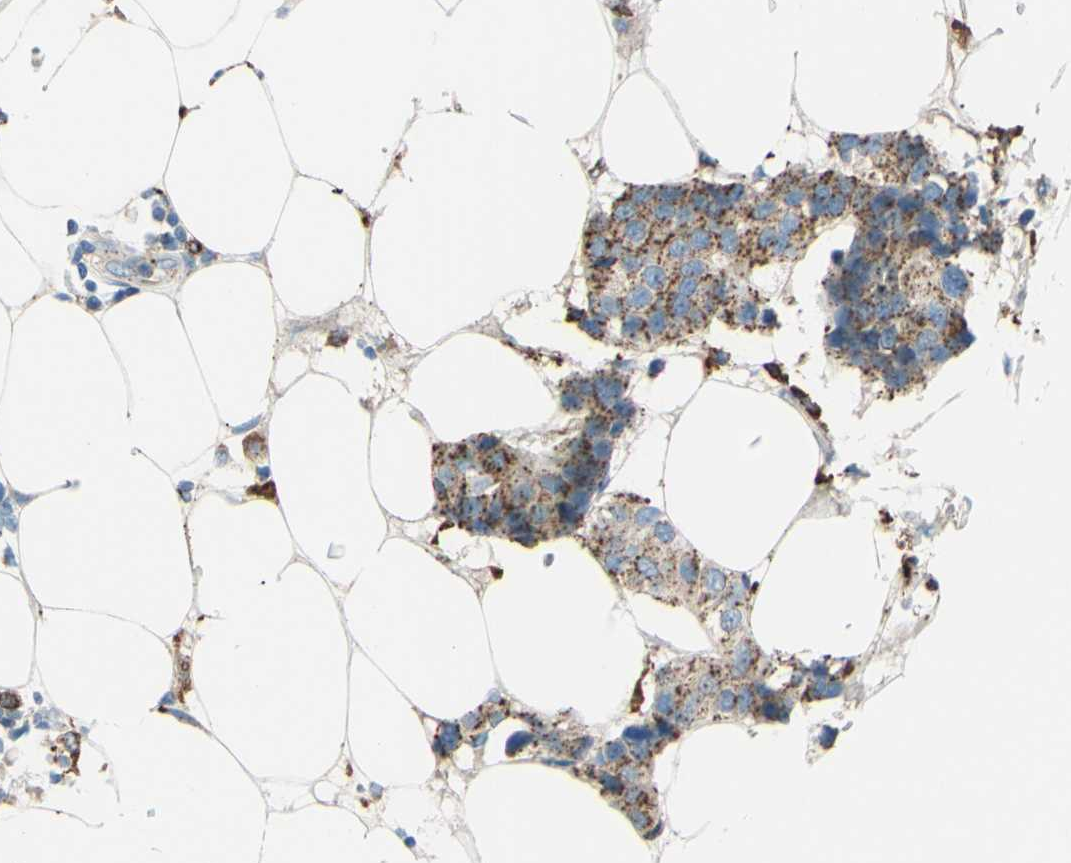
{"staining": {"intensity": "strong", "quantity": ">75%", "location": "cytoplasmic/membranous"}, "tissue": "breast cancer", "cell_type": "Tumor cells", "image_type": "cancer", "snomed": [{"axis": "morphology", "description": "Normal tissue, NOS"}, {"axis": "morphology", "description": "Duct carcinoma"}, {"axis": "topography", "description": "Breast"}], "caption": "Breast cancer (invasive ductal carcinoma) tissue demonstrates strong cytoplasmic/membranous expression in about >75% of tumor cells", "gene": "CTSD", "patient": {"sex": "female", "age": 39}}